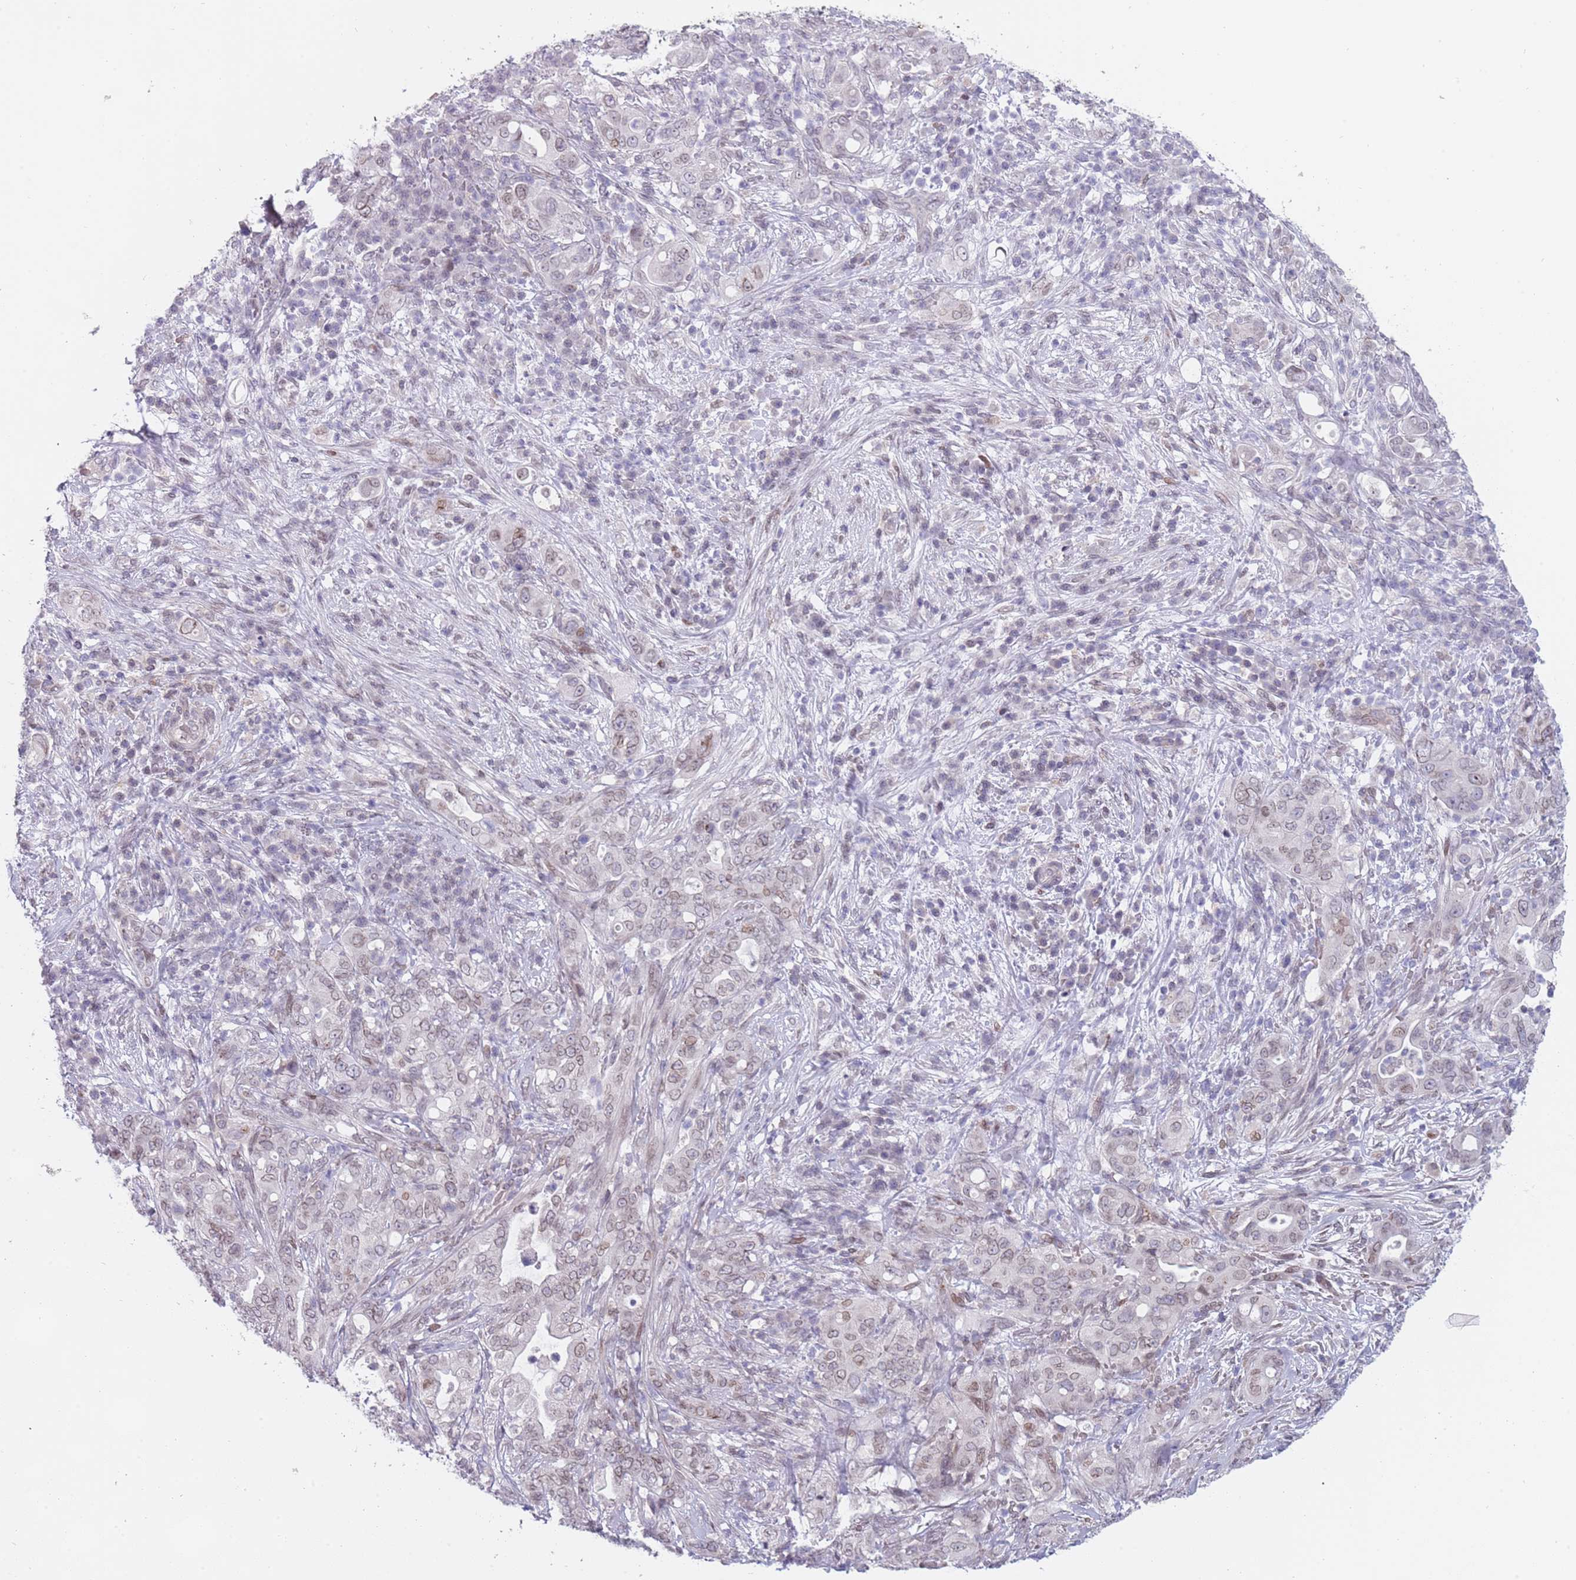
{"staining": {"intensity": "negative", "quantity": "none", "location": "none"}, "tissue": "pancreatic cancer", "cell_type": "Tumor cells", "image_type": "cancer", "snomed": [{"axis": "morphology", "description": "Normal tissue, NOS"}, {"axis": "morphology", "description": "Adenocarcinoma, NOS"}, {"axis": "topography", "description": "Lymph node"}, {"axis": "topography", "description": "Pancreas"}], "caption": "Adenocarcinoma (pancreatic) stained for a protein using immunohistochemistry exhibits no expression tumor cells.", "gene": "KLHDC2", "patient": {"sex": "female", "age": 67}}